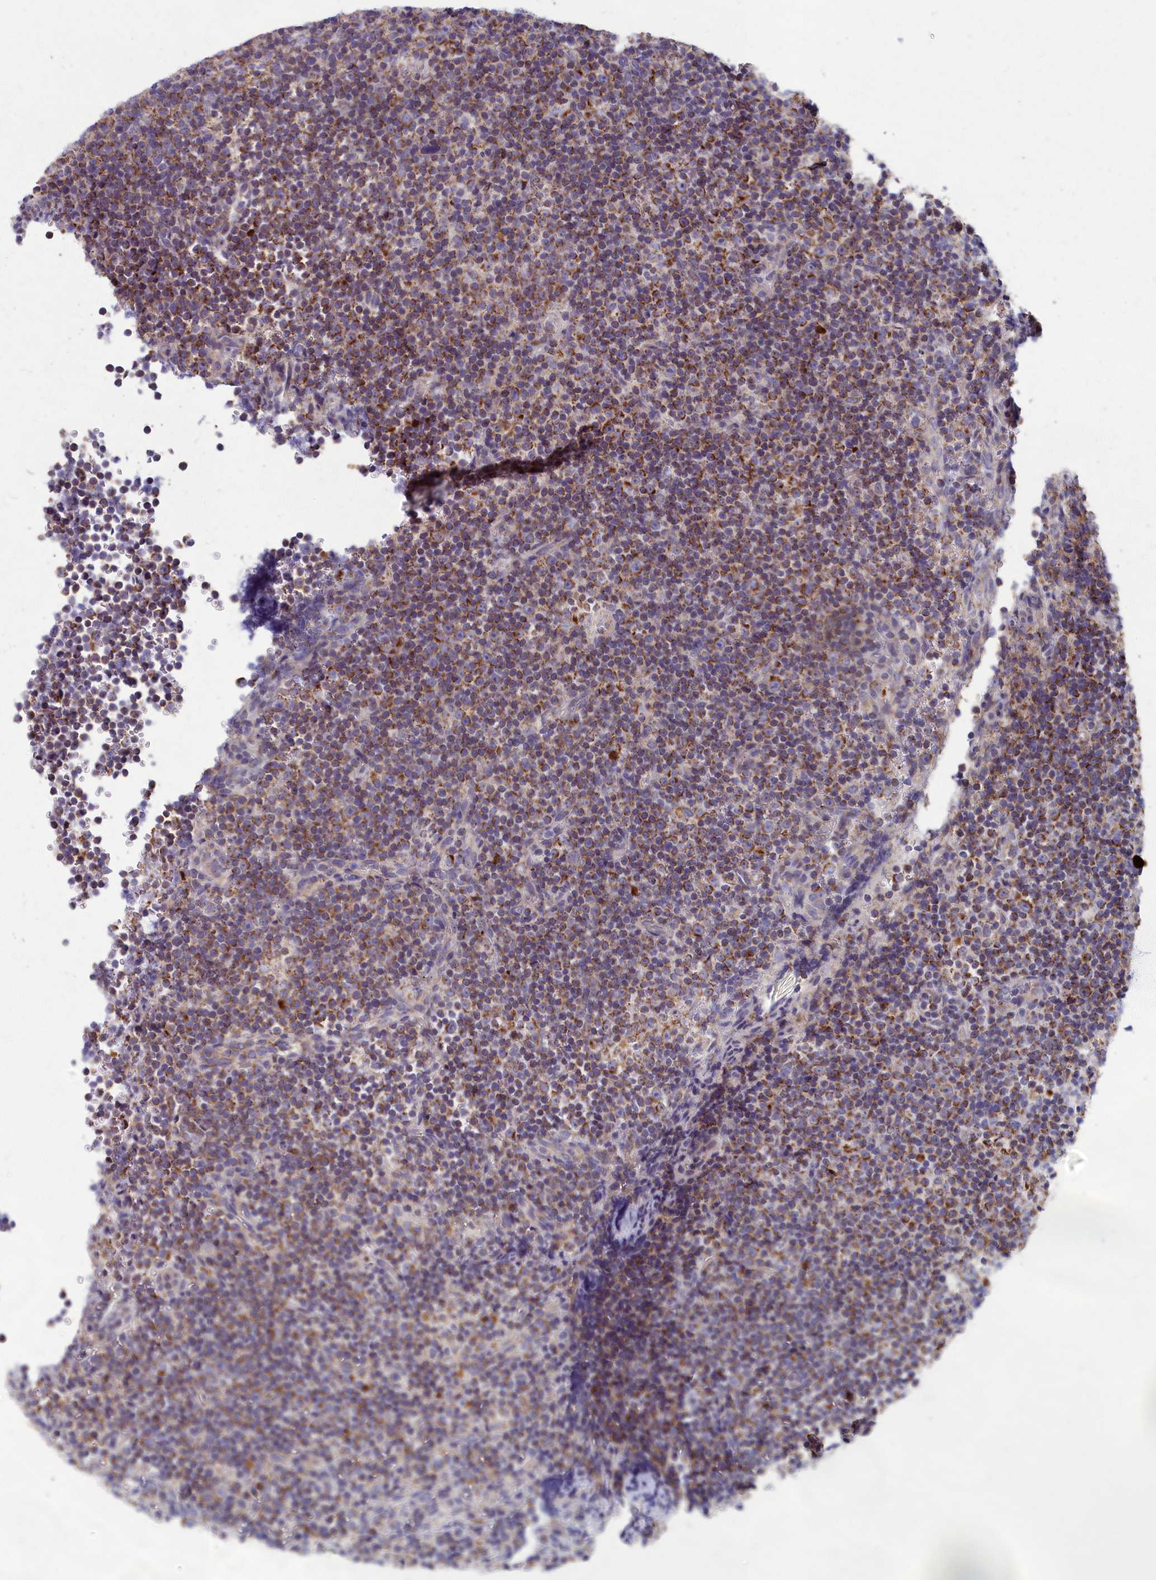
{"staining": {"intensity": "moderate", "quantity": ">75%", "location": "cytoplasmic/membranous"}, "tissue": "lymphoma", "cell_type": "Tumor cells", "image_type": "cancer", "snomed": [{"axis": "morphology", "description": "Malignant lymphoma, non-Hodgkin's type, Low grade"}, {"axis": "topography", "description": "Lymph node"}], "caption": "Malignant lymphoma, non-Hodgkin's type (low-grade) was stained to show a protein in brown. There is medium levels of moderate cytoplasmic/membranous expression in about >75% of tumor cells. (Brightfield microscopy of DAB IHC at high magnification).", "gene": "MRPS25", "patient": {"sex": "female", "age": 67}}